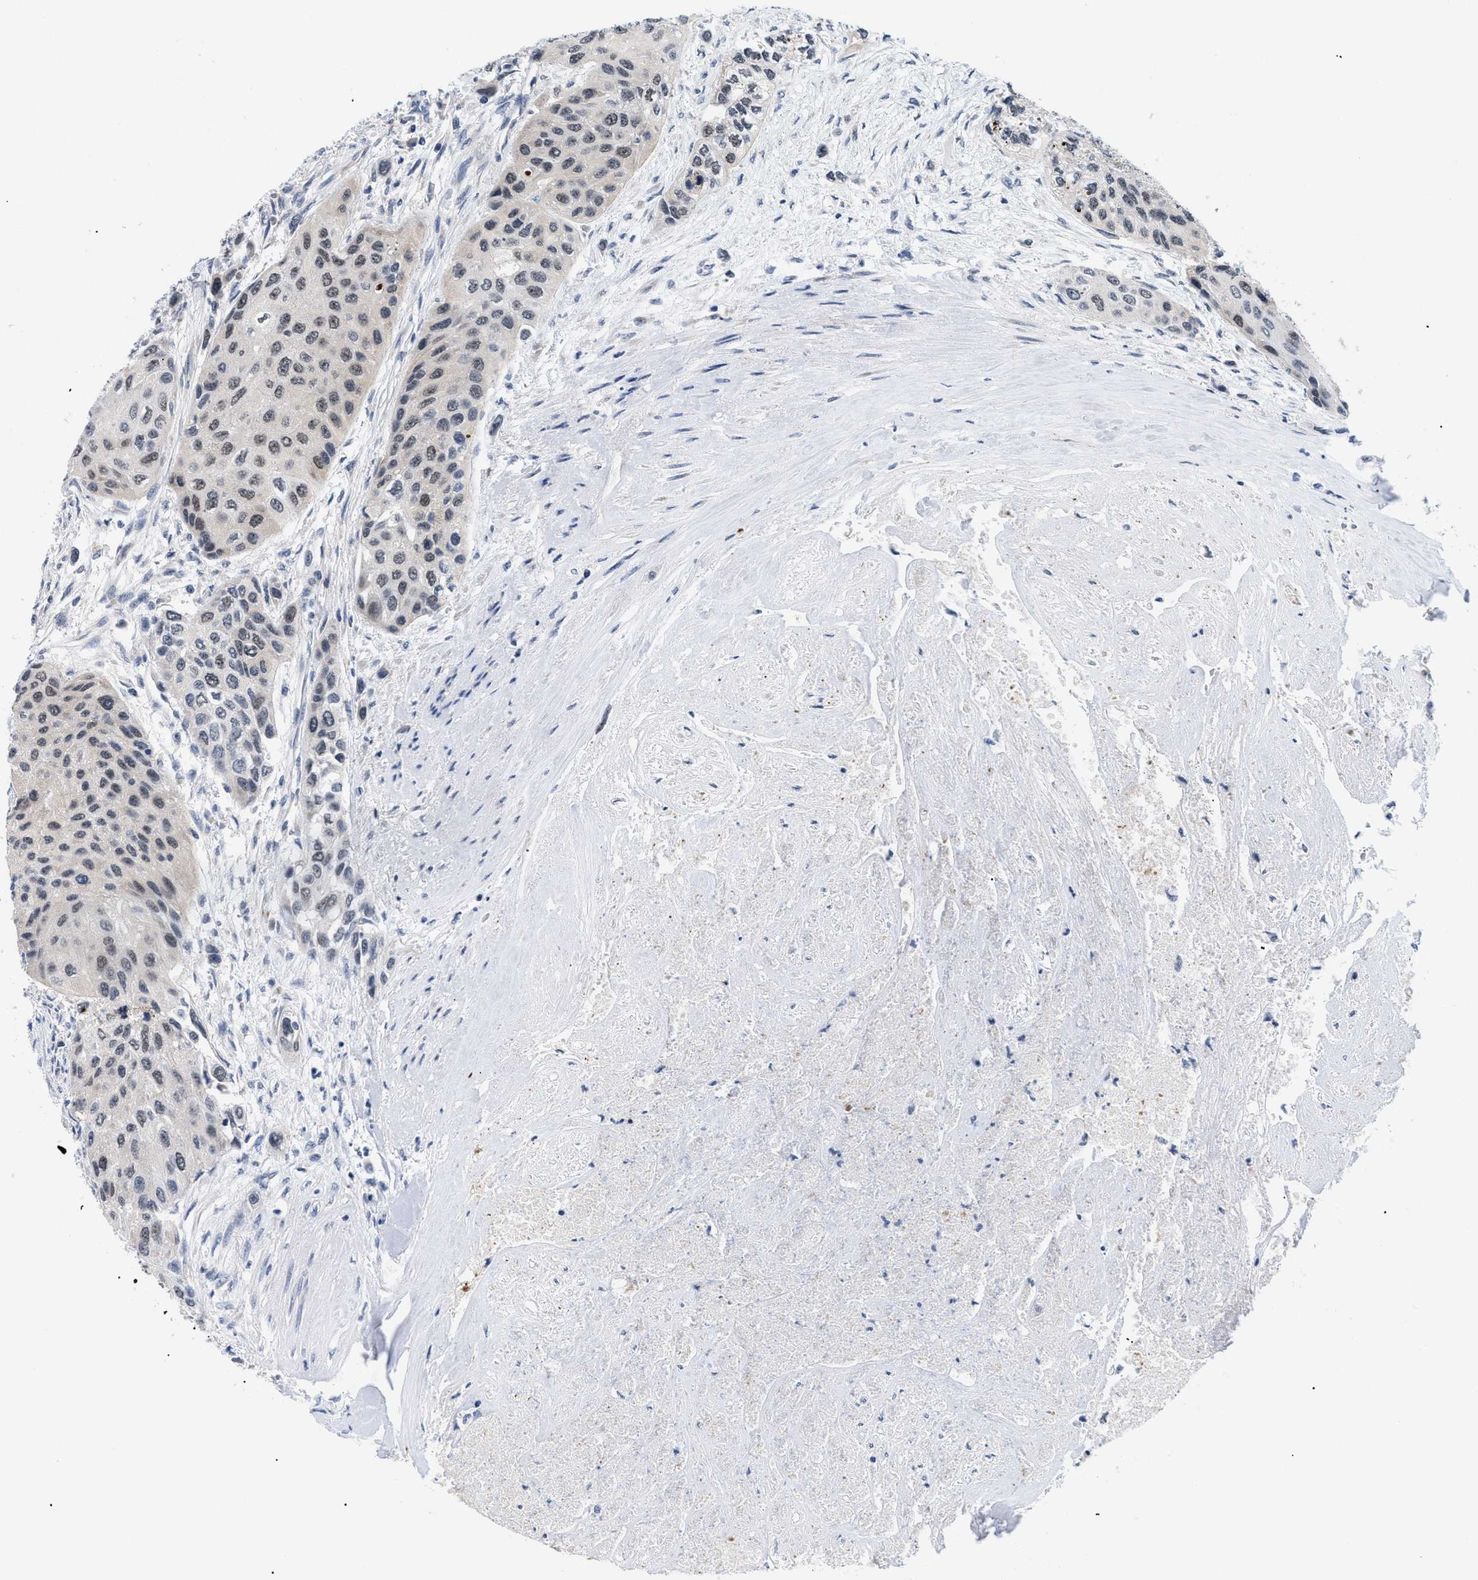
{"staining": {"intensity": "weak", "quantity": "25%-75%", "location": "nuclear"}, "tissue": "urothelial cancer", "cell_type": "Tumor cells", "image_type": "cancer", "snomed": [{"axis": "morphology", "description": "Urothelial carcinoma, High grade"}, {"axis": "topography", "description": "Urinary bladder"}], "caption": "Brown immunohistochemical staining in urothelial cancer shows weak nuclear expression in approximately 25%-75% of tumor cells.", "gene": "PITHD1", "patient": {"sex": "female", "age": 56}}